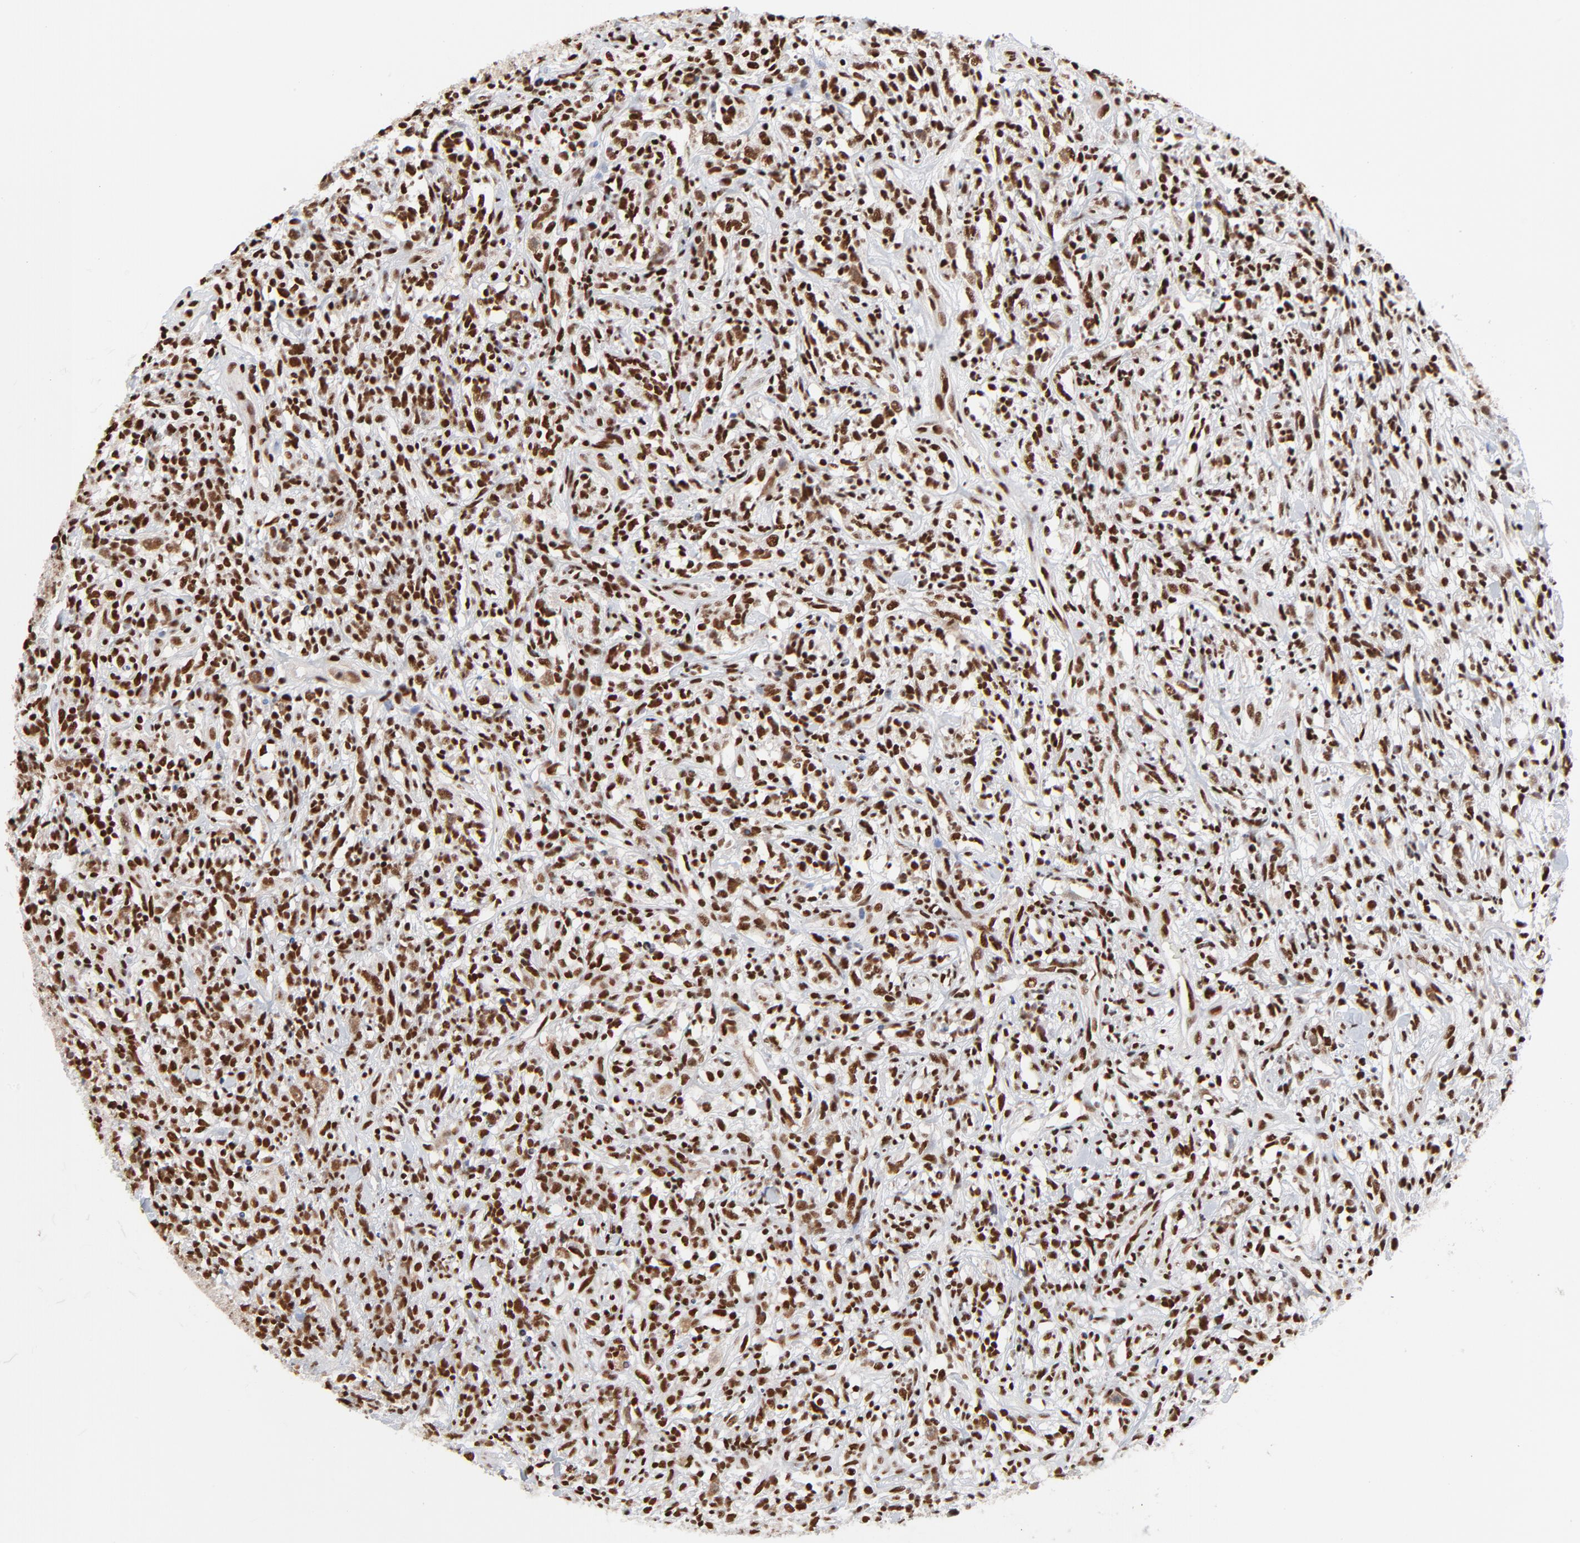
{"staining": {"intensity": "strong", "quantity": ">75%", "location": "nuclear"}, "tissue": "lymphoma", "cell_type": "Tumor cells", "image_type": "cancer", "snomed": [{"axis": "morphology", "description": "Malignant lymphoma, non-Hodgkin's type, High grade"}, {"axis": "topography", "description": "Lymph node"}], "caption": "Immunohistochemical staining of lymphoma exhibits high levels of strong nuclear protein staining in approximately >75% of tumor cells.", "gene": "CREB1", "patient": {"sex": "female", "age": 73}}